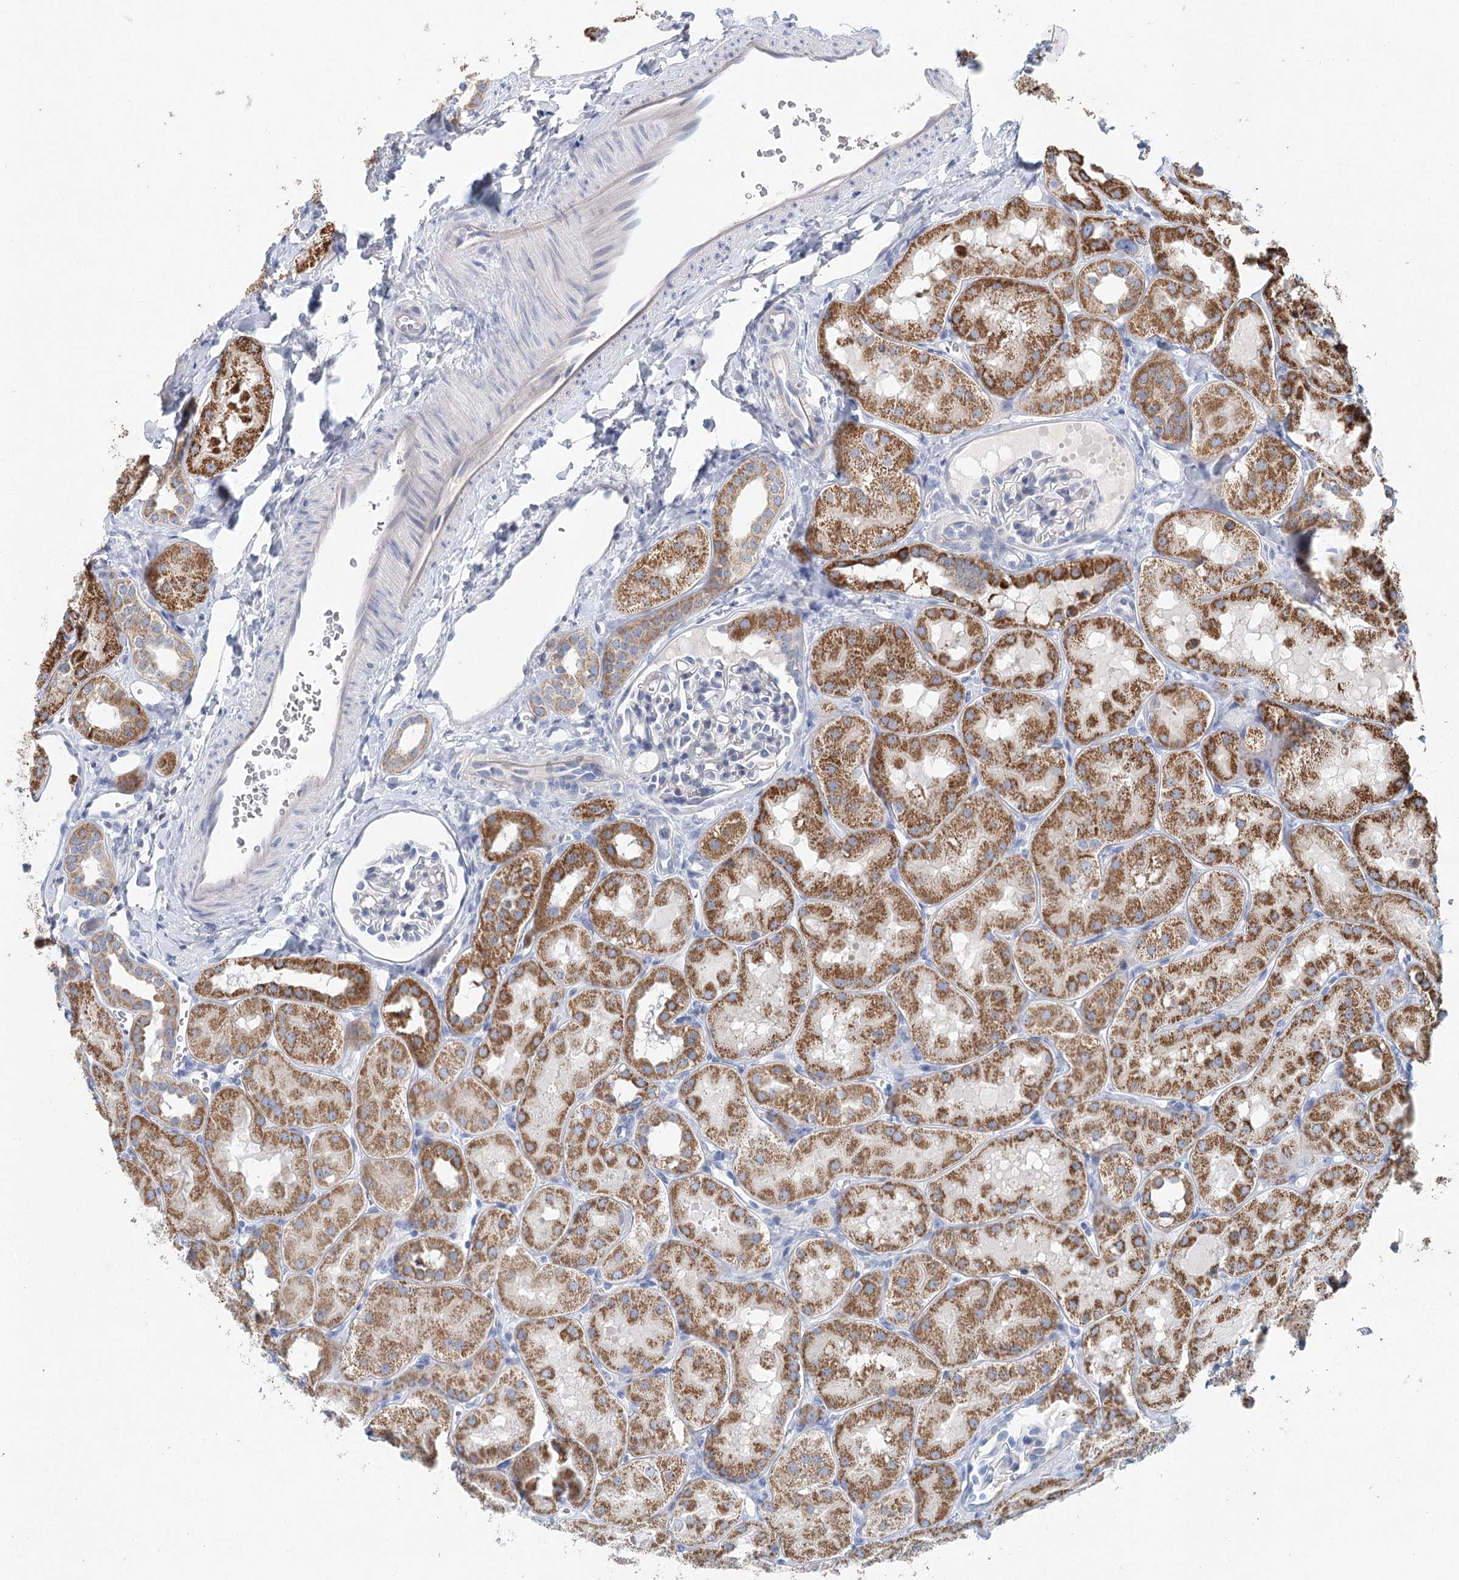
{"staining": {"intensity": "negative", "quantity": "none", "location": "none"}, "tissue": "kidney", "cell_type": "Cells in glomeruli", "image_type": "normal", "snomed": [{"axis": "morphology", "description": "Normal tissue, NOS"}, {"axis": "topography", "description": "Kidney"}, {"axis": "topography", "description": "Urinary bladder"}], "caption": "Immunohistochemistry of benign human kidney demonstrates no positivity in cells in glomeruli. (Immunohistochemistry, brightfield microscopy, high magnification).", "gene": "XPO6", "patient": {"sex": "male", "age": 16}}